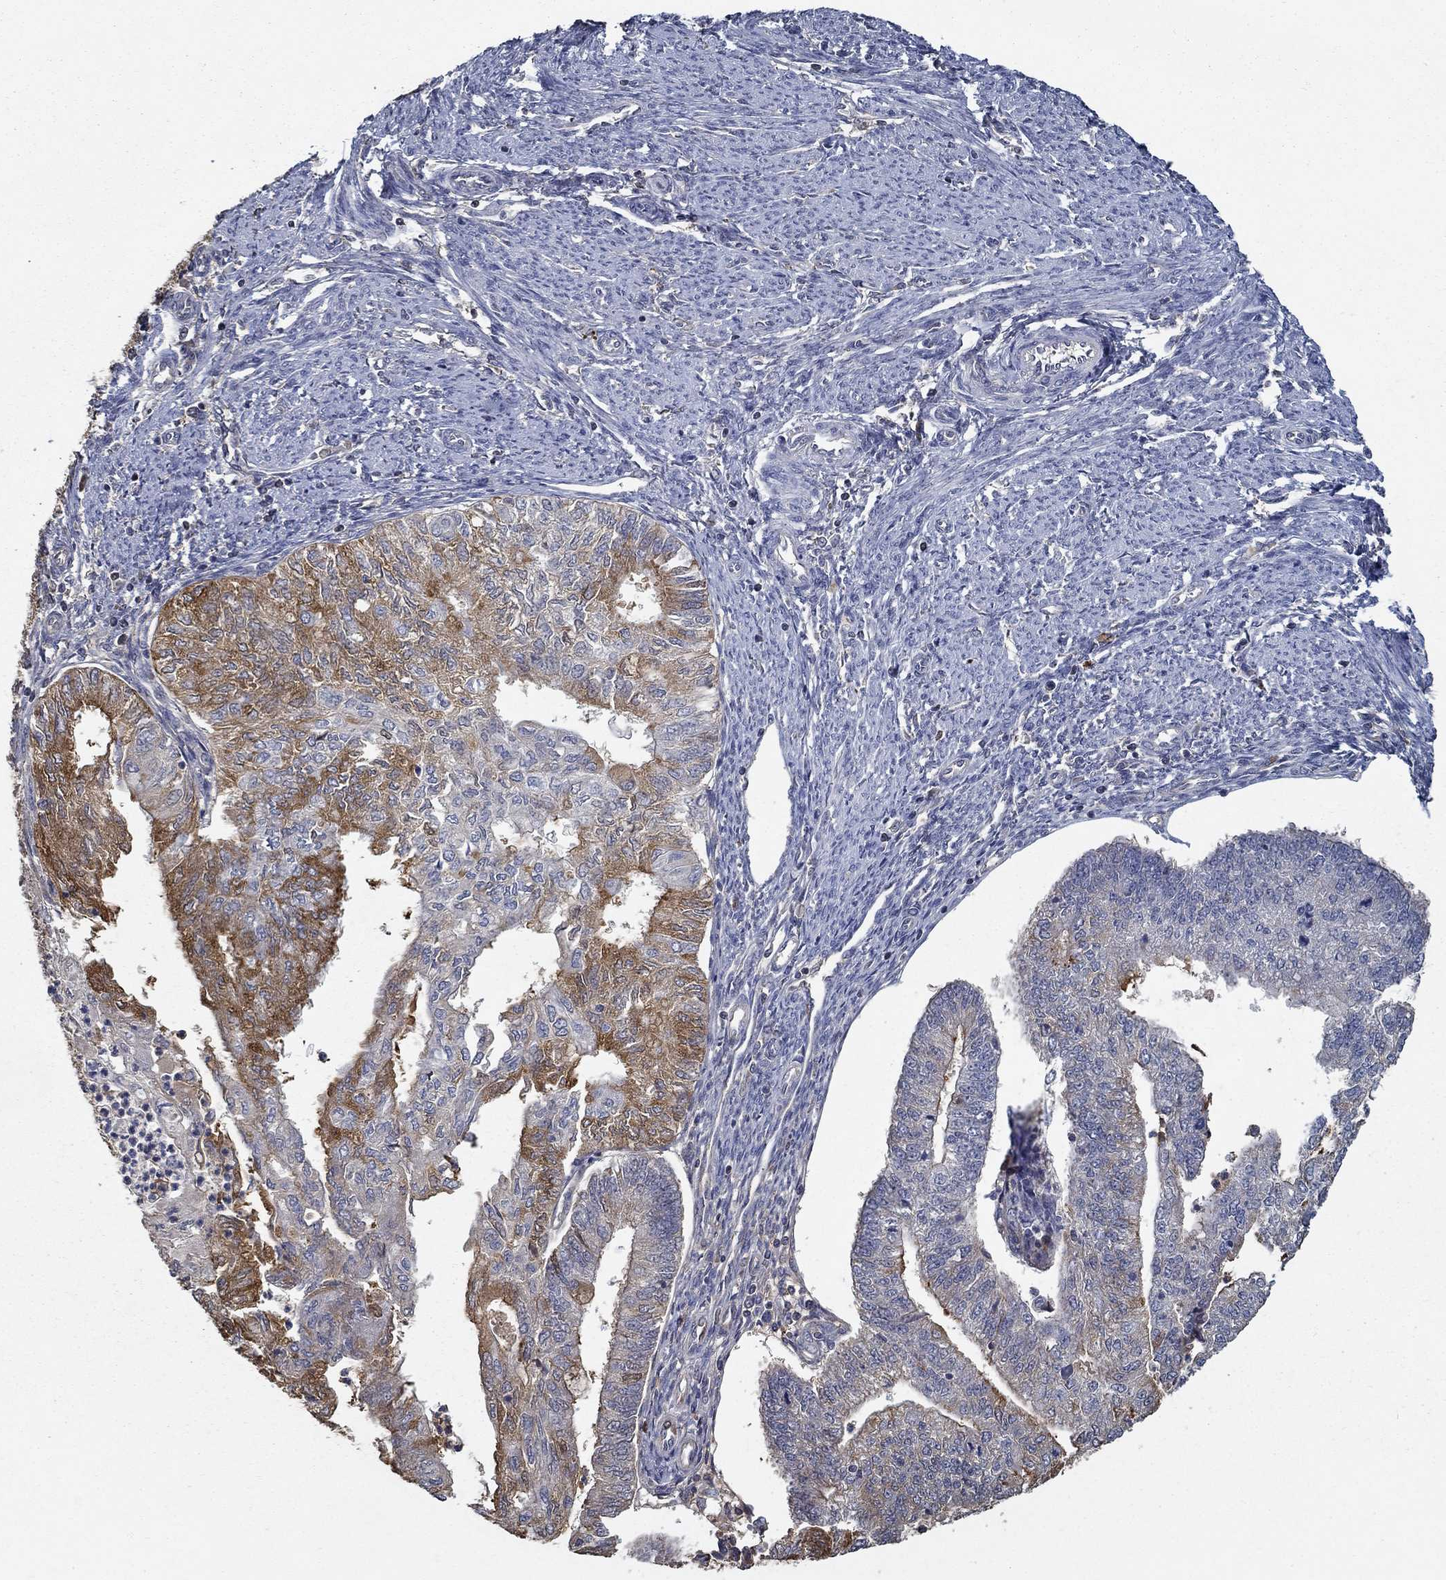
{"staining": {"intensity": "moderate", "quantity": "25%-75%", "location": "cytoplasmic/membranous"}, "tissue": "endometrial cancer", "cell_type": "Tumor cells", "image_type": "cancer", "snomed": [{"axis": "morphology", "description": "Adenocarcinoma, NOS"}, {"axis": "topography", "description": "Endometrium"}], "caption": "This image displays IHC staining of human endometrial cancer (adenocarcinoma), with medium moderate cytoplasmic/membranous staining in approximately 25%-75% of tumor cells.", "gene": "IL10", "patient": {"sex": "female", "age": 59}}